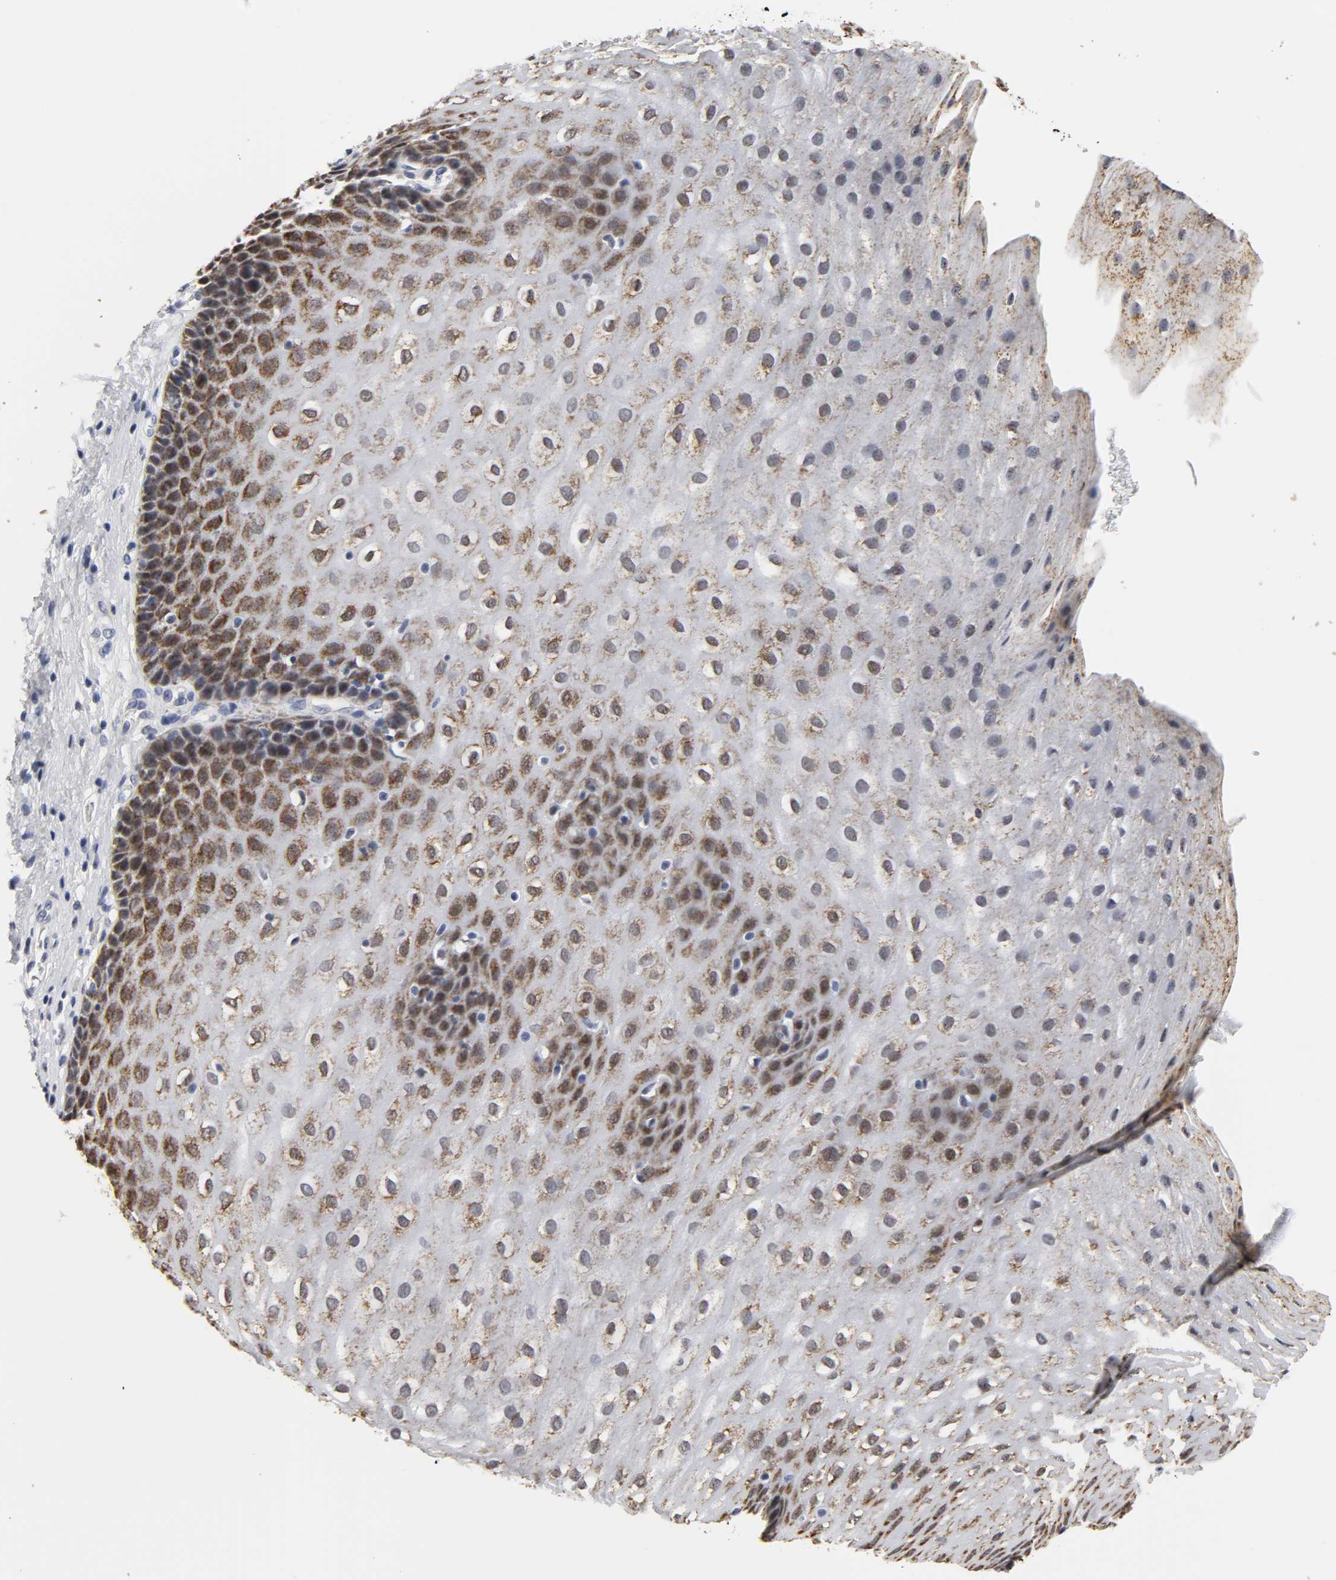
{"staining": {"intensity": "moderate", "quantity": "25%-75%", "location": "cytoplasmic/membranous,nuclear"}, "tissue": "esophagus", "cell_type": "Squamous epithelial cells", "image_type": "normal", "snomed": [{"axis": "morphology", "description": "Normal tissue, NOS"}, {"axis": "topography", "description": "Esophagus"}], "caption": "Brown immunohistochemical staining in unremarkable esophagus shows moderate cytoplasmic/membranous,nuclear expression in about 25%-75% of squamous epithelial cells.", "gene": "GRHL2", "patient": {"sex": "male", "age": 48}}